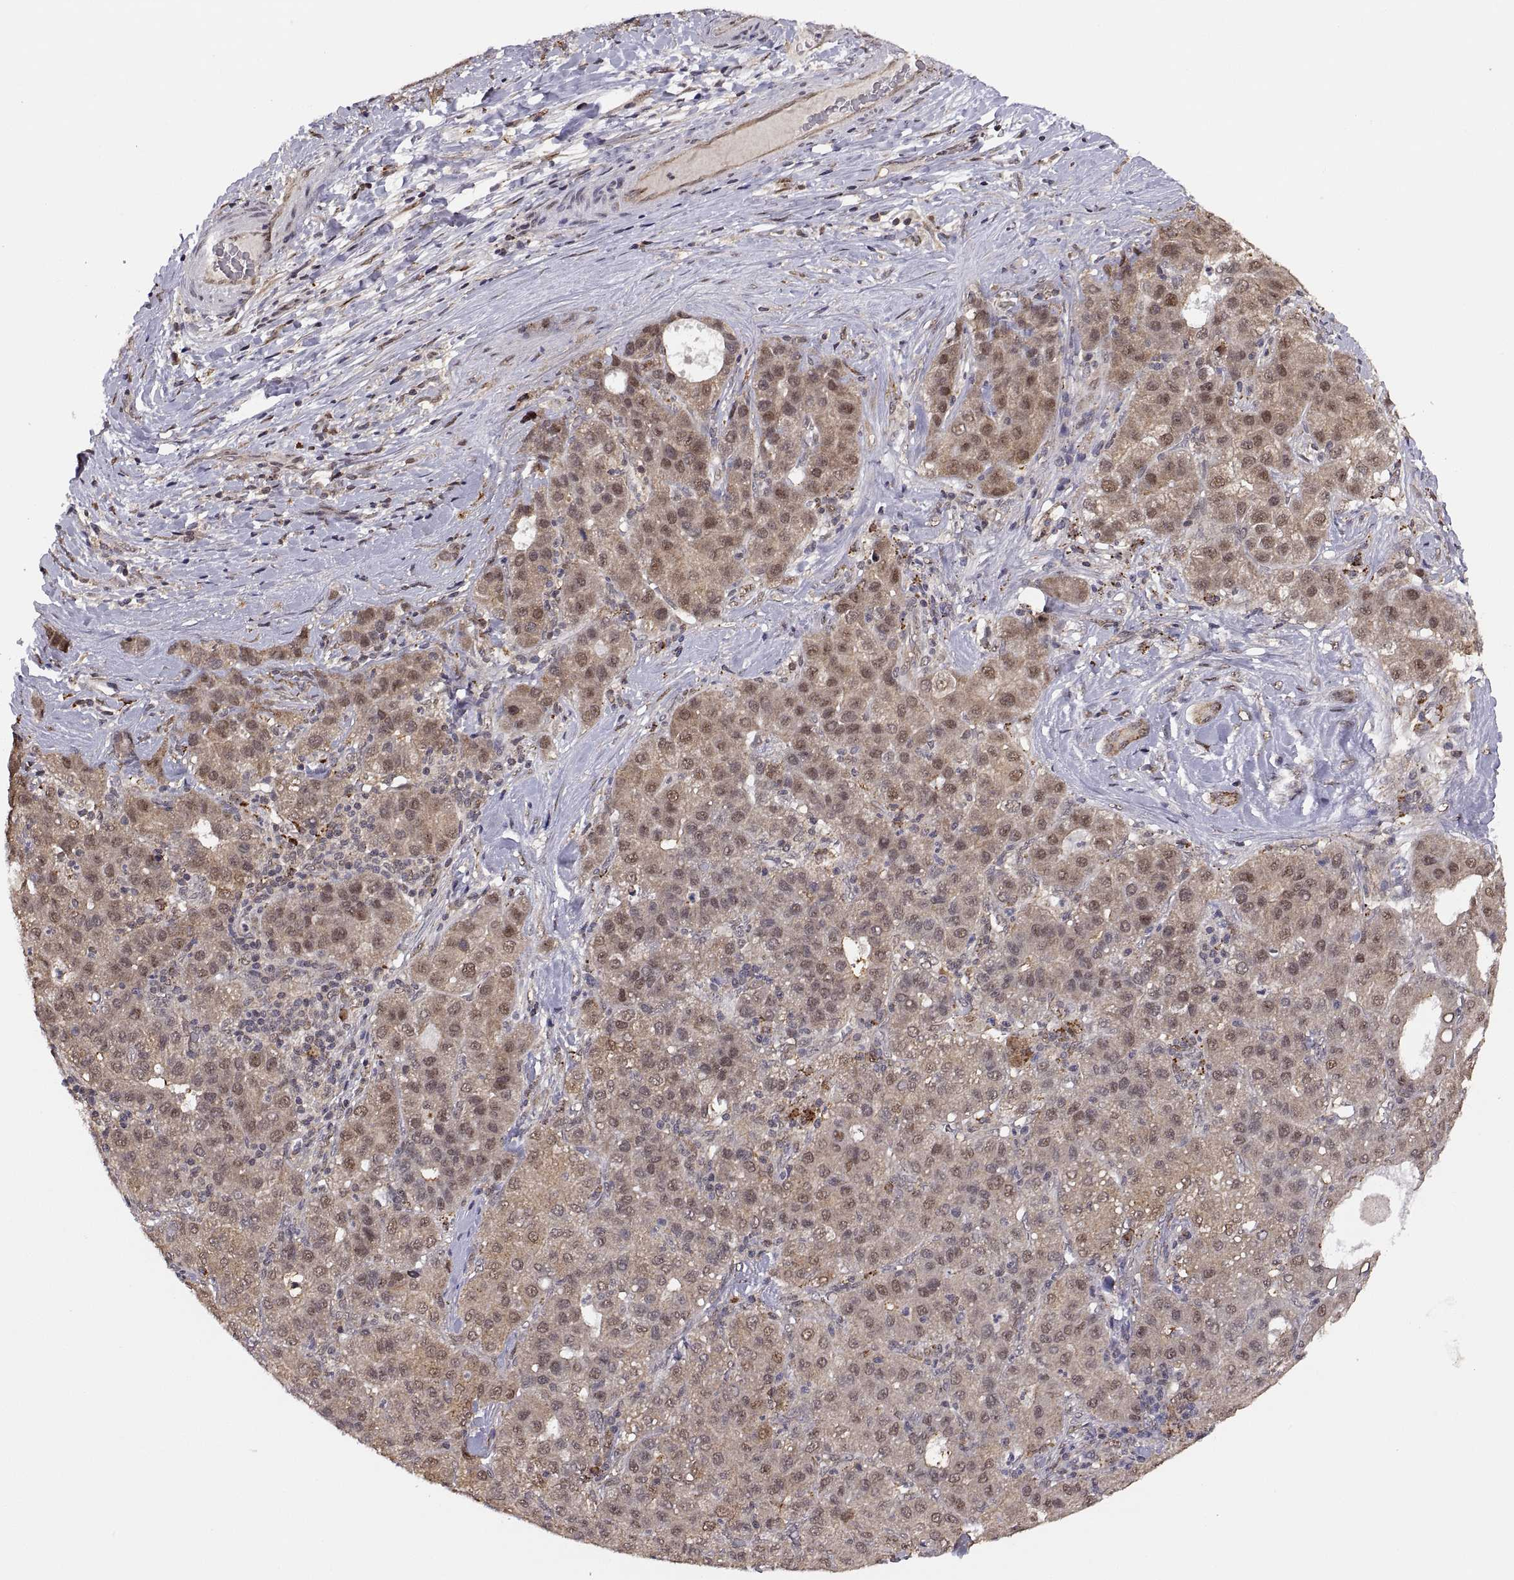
{"staining": {"intensity": "weak", "quantity": ">75%", "location": "cytoplasmic/membranous"}, "tissue": "liver cancer", "cell_type": "Tumor cells", "image_type": "cancer", "snomed": [{"axis": "morphology", "description": "Carcinoma, Hepatocellular, NOS"}, {"axis": "topography", "description": "Liver"}], "caption": "DAB (3,3'-diaminobenzidine) immunohistochemical staining of liver hepatocellular carcinoma displays weak cytoplasmic/membranous protein expression in approximately >75% of tumor cells. Using DAB (brown) and hematoxylin (blue) stains, captured at high magnification using brightfield microscopy.", "gene": "PSMC2", "patient": {"sex": "male", "age": 65}}